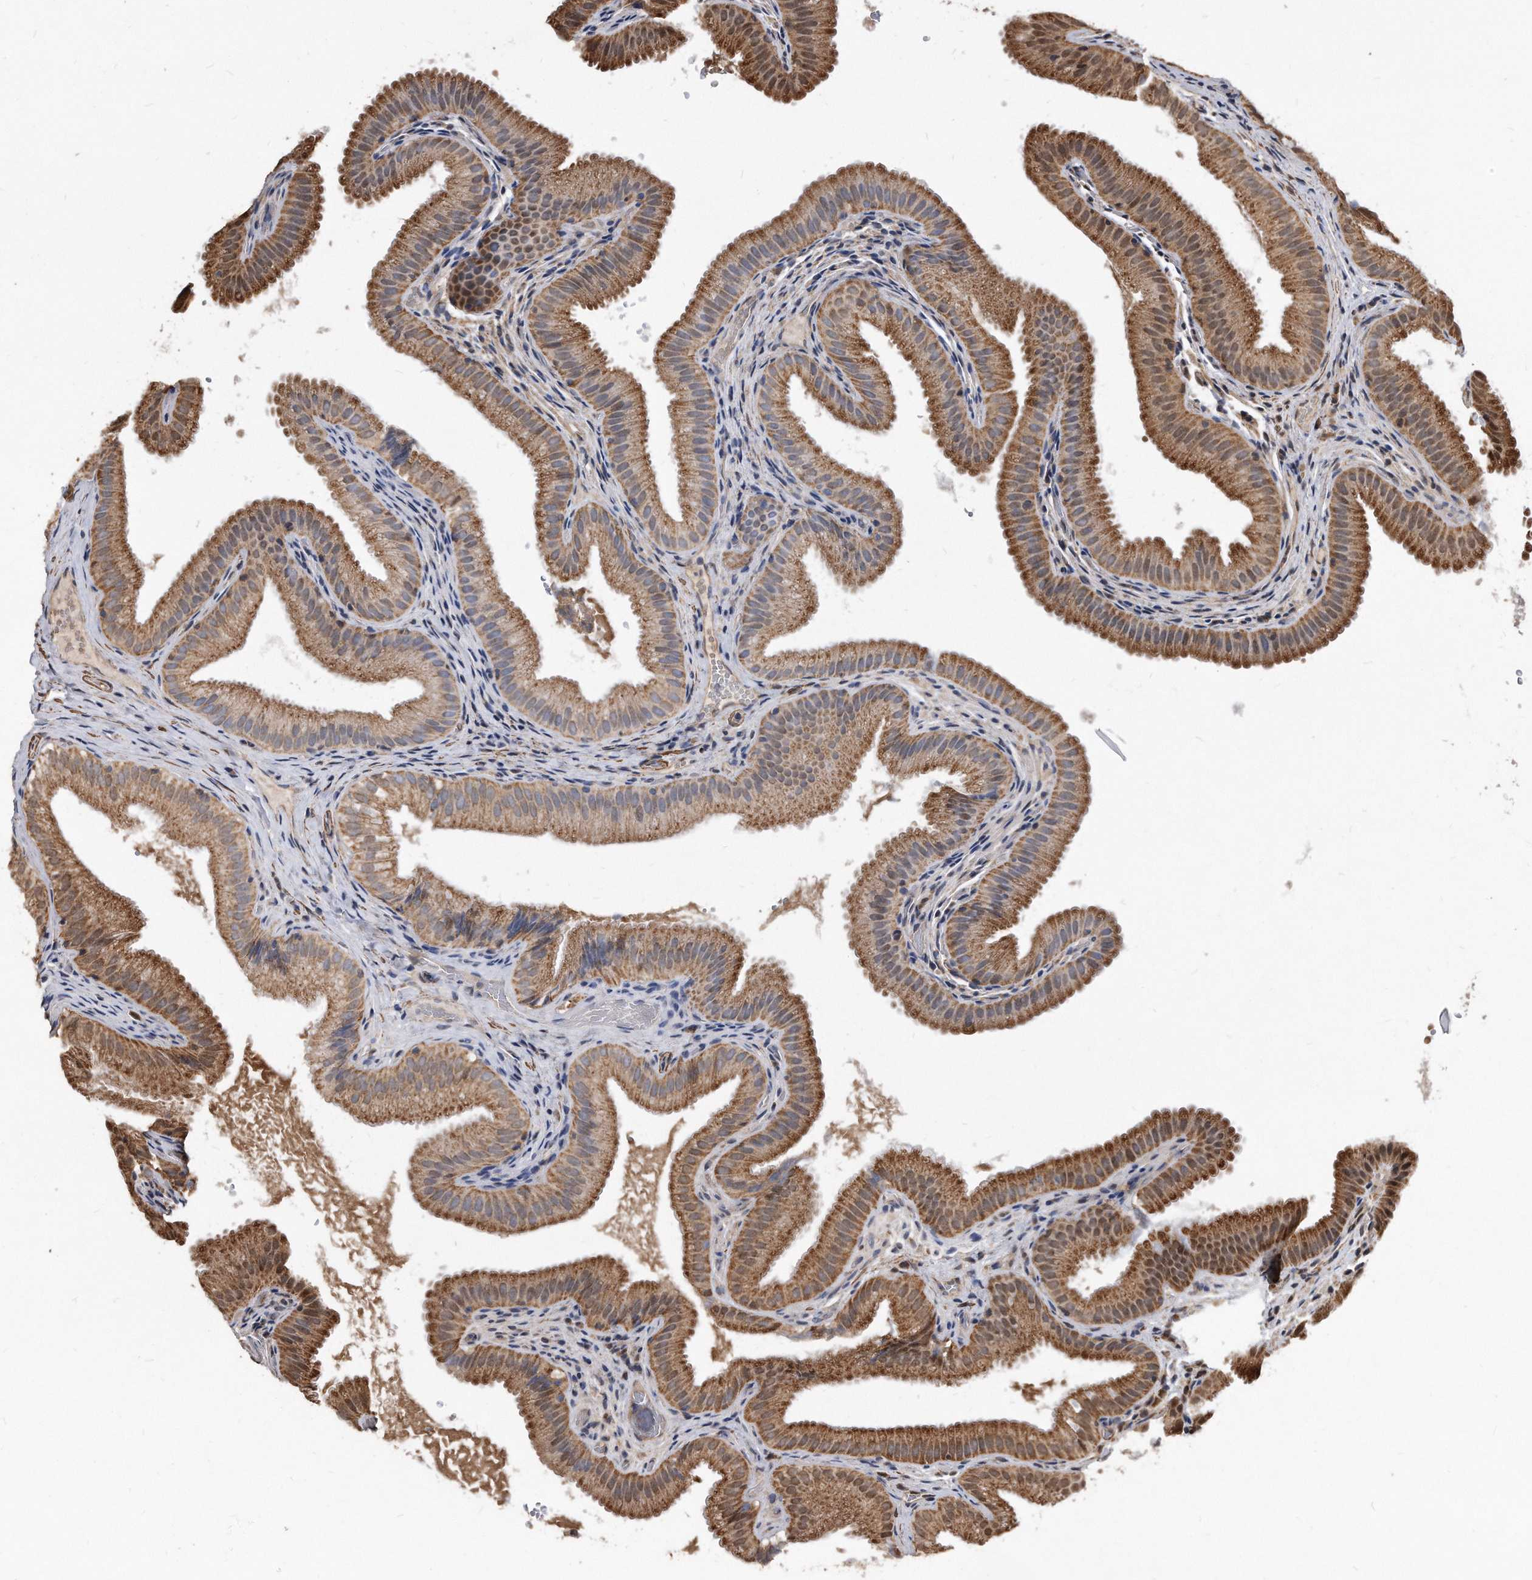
{"staining": {"intensity": "strong", "quantity": "25%-75%", "location": "cytoplasmic/membranous,nuclear"}, "tissue": "gallbladder", "cell_type": "Glandular cells", "image_type": "normal", "snomed": [{"axis": "morphology", "description": "Normal tissue, NOS"}, {"axis": "topography", "description": "Gallbladder"}], "caption": "Protein staining by IHC reveals strong cytoplasmic/membranous,nuclear positivity in approximately 25%-75% of glandular cells in benign gallbladder.", "gene": "DUSP22", "patient": {"sex": "female", "age": 30}}